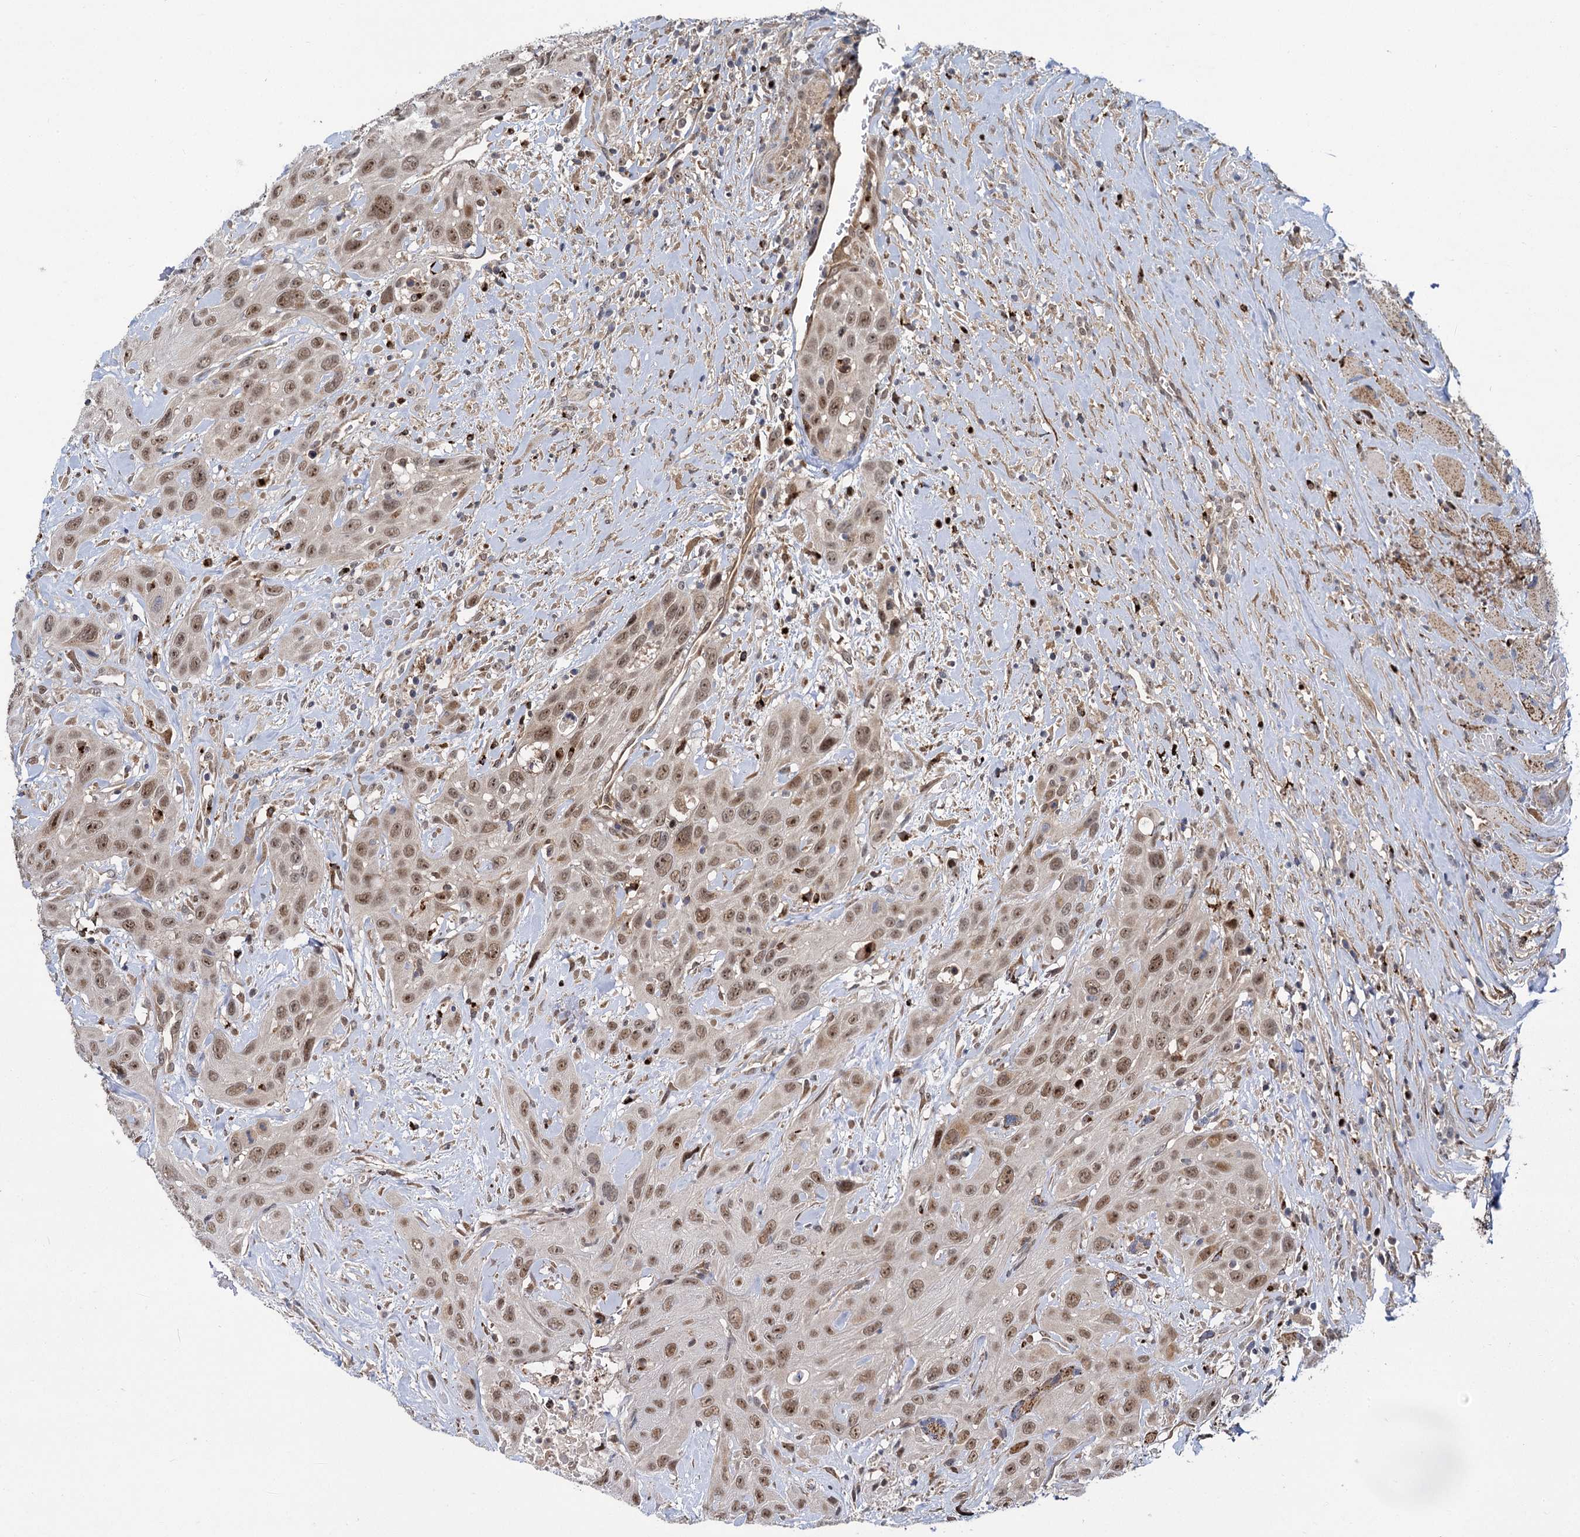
{"staining": {"intensity": "moderate", "quantity": ">75%", "location": "nuclear"}, "tissue": "head and neck cancer", "cell_type": "Tumor cells", "image_type": "cancer", "snomed": [{"axis": "morphology", "description": "Squamous cell carcinoma, NOS"}, {"axis": "topography", "description": "Head-Neck"}], "caption": "A medium amount of moderate nuclear expression is identified in approximately >75% of tumor cells in head and neck cancer (squamous cell carcinoma) tissue.", "gene": "GAL3ST4", "patient": {"sex": "male", "age": 81}}